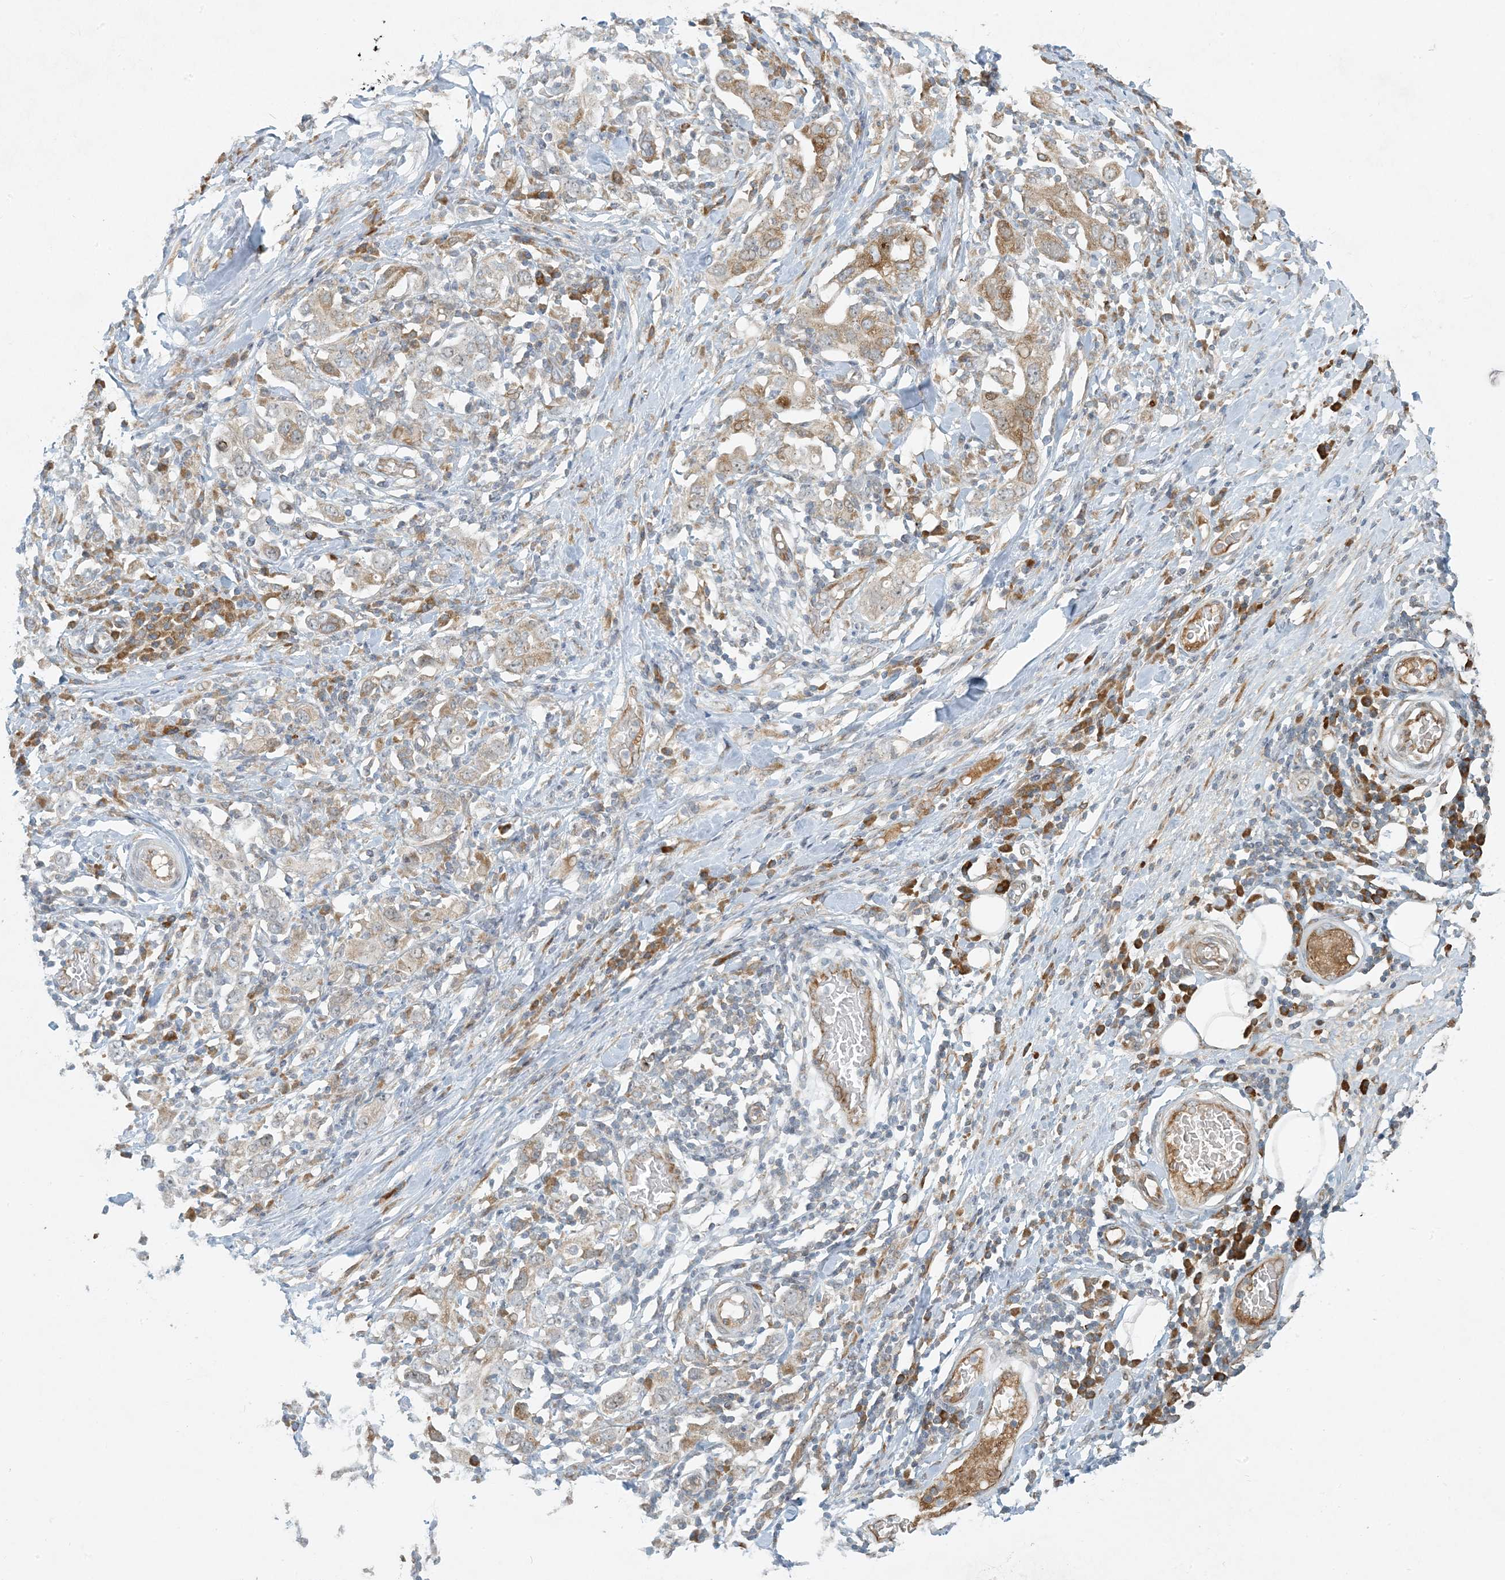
{"staining": {"intensity": "moderate", "quantity": ">75%", "location": "cytoplasmic/membranous"}, "tissue": "stomach cancer", "cell_type": "Tumor cells", "image_type": "cancer", "snomed": [{"axis": "morphology", "description": "Adenocarcinoma, NOS"}, {"axis": "topography", "description": "Stomach, upper"}], "caption": "Immunohistochemistry (IHC) of adenocarcinoma (stomach) demonstrates medium levels of moderate cytoplasmic/membranous expression in about >75% of tumor cells. (DAB IHC with brightfield microscopy, high magnification).", "gene": "HACL1", "patient": {"sex": "male", "age": 62}}